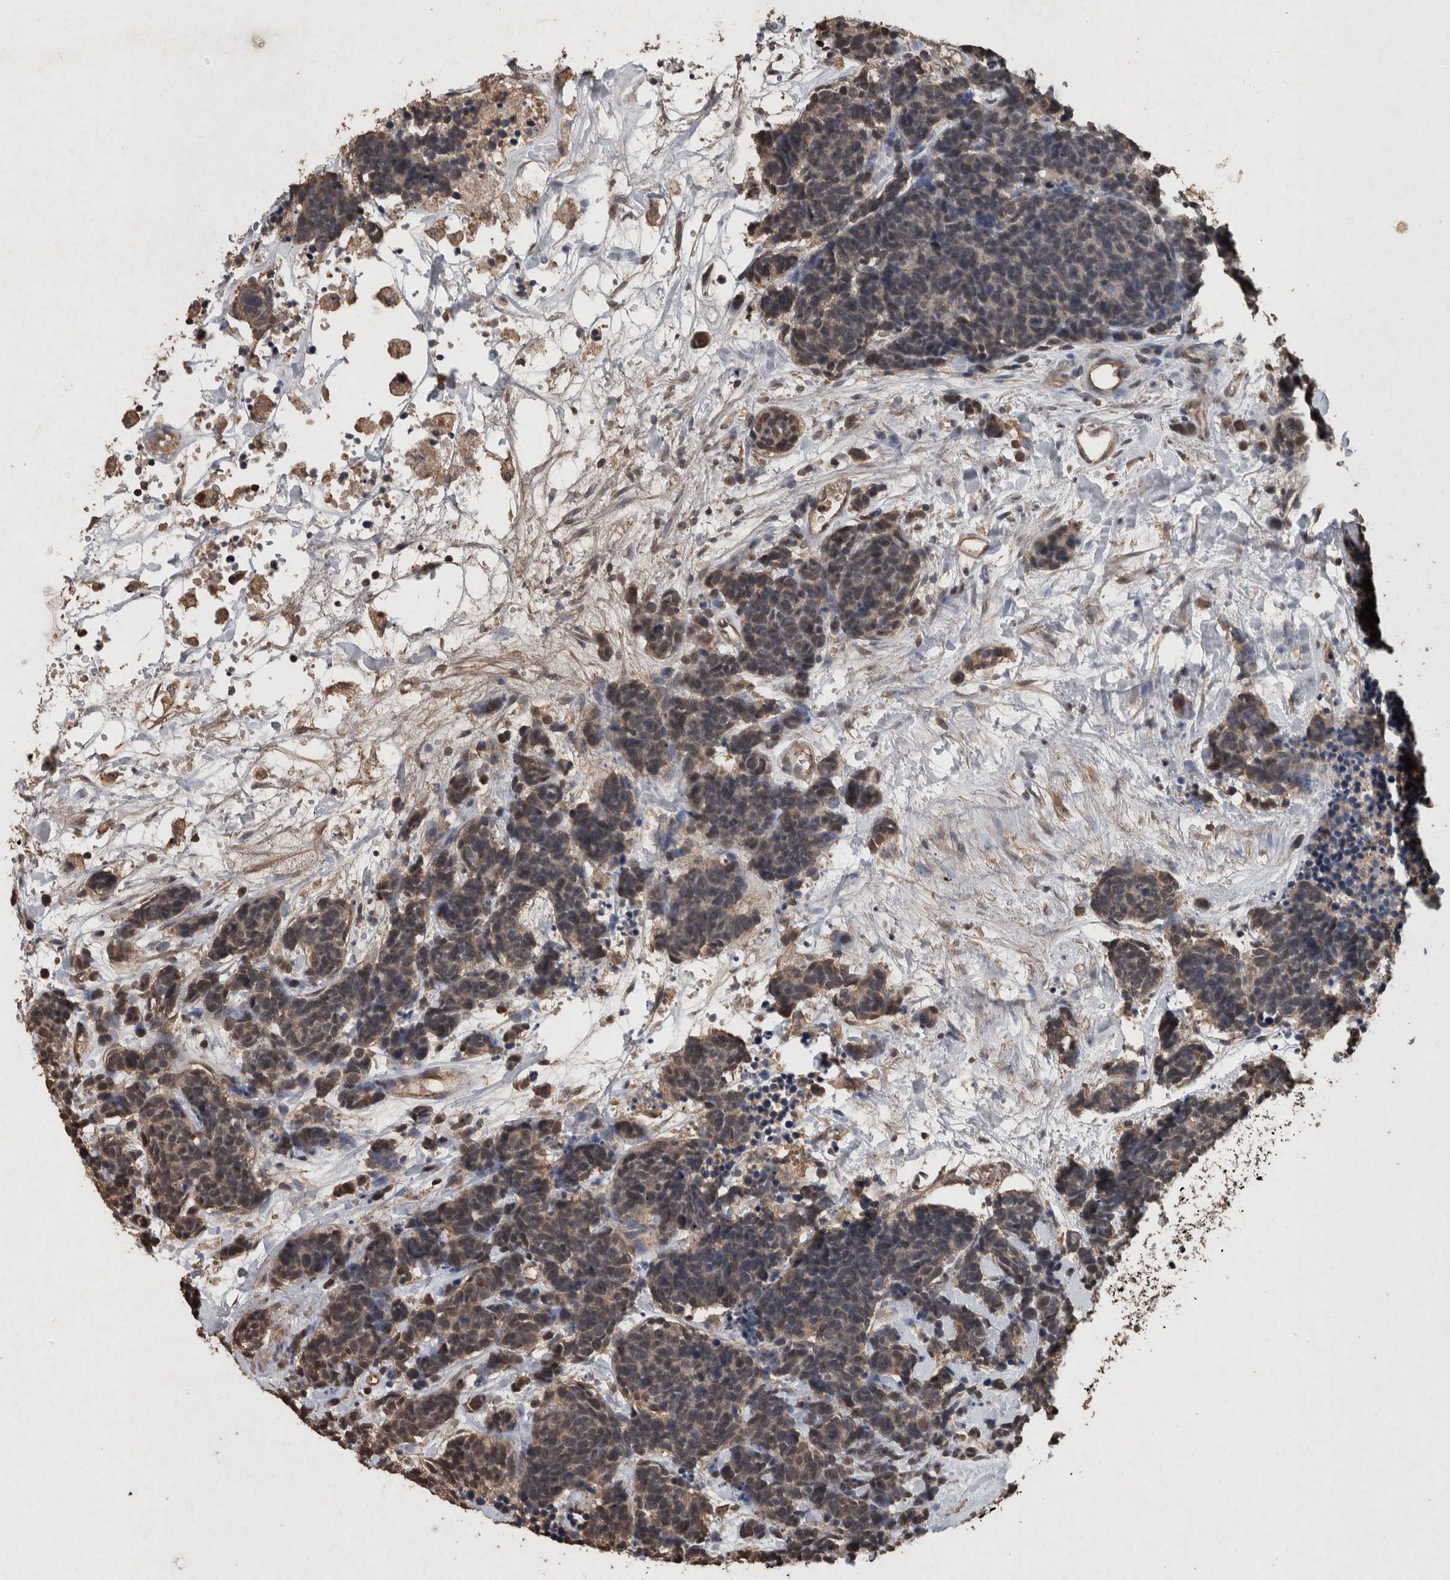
{"staining": {"intensity": "weak", "quantity": ">75%", "location": "cytoplasmic/membranous,nuclear"}, "tissue": "carcinoid", "cell_type": "Tumor cells", "image_type": "cancer", "snomed": [{"axis": "morphology", "description": "Carcinoma, NOS"}, {"axis": "morphology", "description": "Carcinoid, malignant, NOS"}, {"axis": "topography", "description": "Urinary bladder"}], "caption": "Brown immunohistochemical staining in carcinoid demonstrates weak cytoplasmic/membranous and nuclear expression in approximately >75% of tumor cells.", "gene": "FGFRL1", "patient": {"sex": "male", "age": 57}}